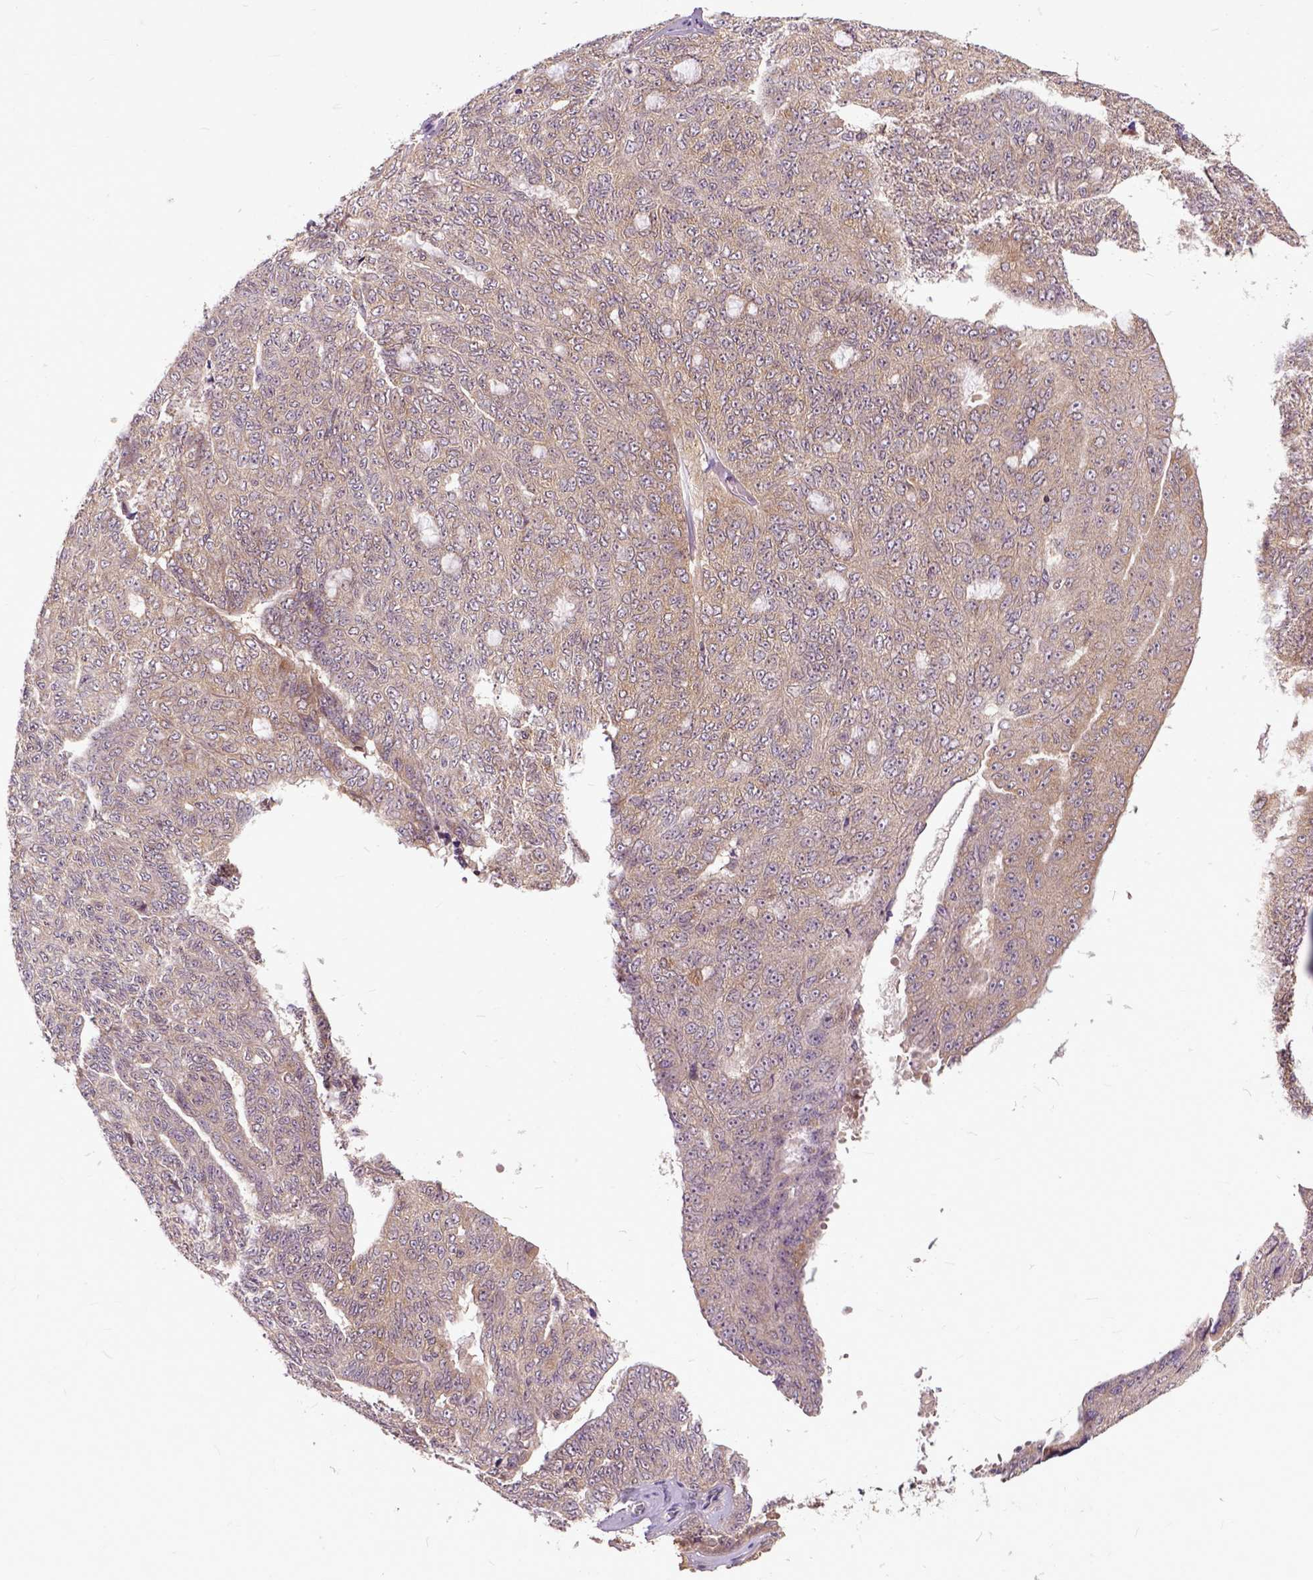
{"staining": {"intensity": "weak", "quantity": ">75%", "location": "cytoplasmic/membranous"}, "tissue": "ovarian cancer", "cell_type": "Tumor cells", "image_type": "cancer", "snomed": [{"axis": "morphology", "description": "Cystadenocarcinoma, serous, NOS"}, {"axis": "topography", "description": "Ovary"}], "caption": "High-power microscopy captured an immunohistochemistry image of serous cystadenocarcinoma (ovarian), revealing weak cytoplasmic/membranous positivity in about >75% of tumor cells. The protein of interest is shown in brown color, while the nuclei are stained blue.", "gene": "ARL1", "patient": {"sex": "female", "age": 71}}